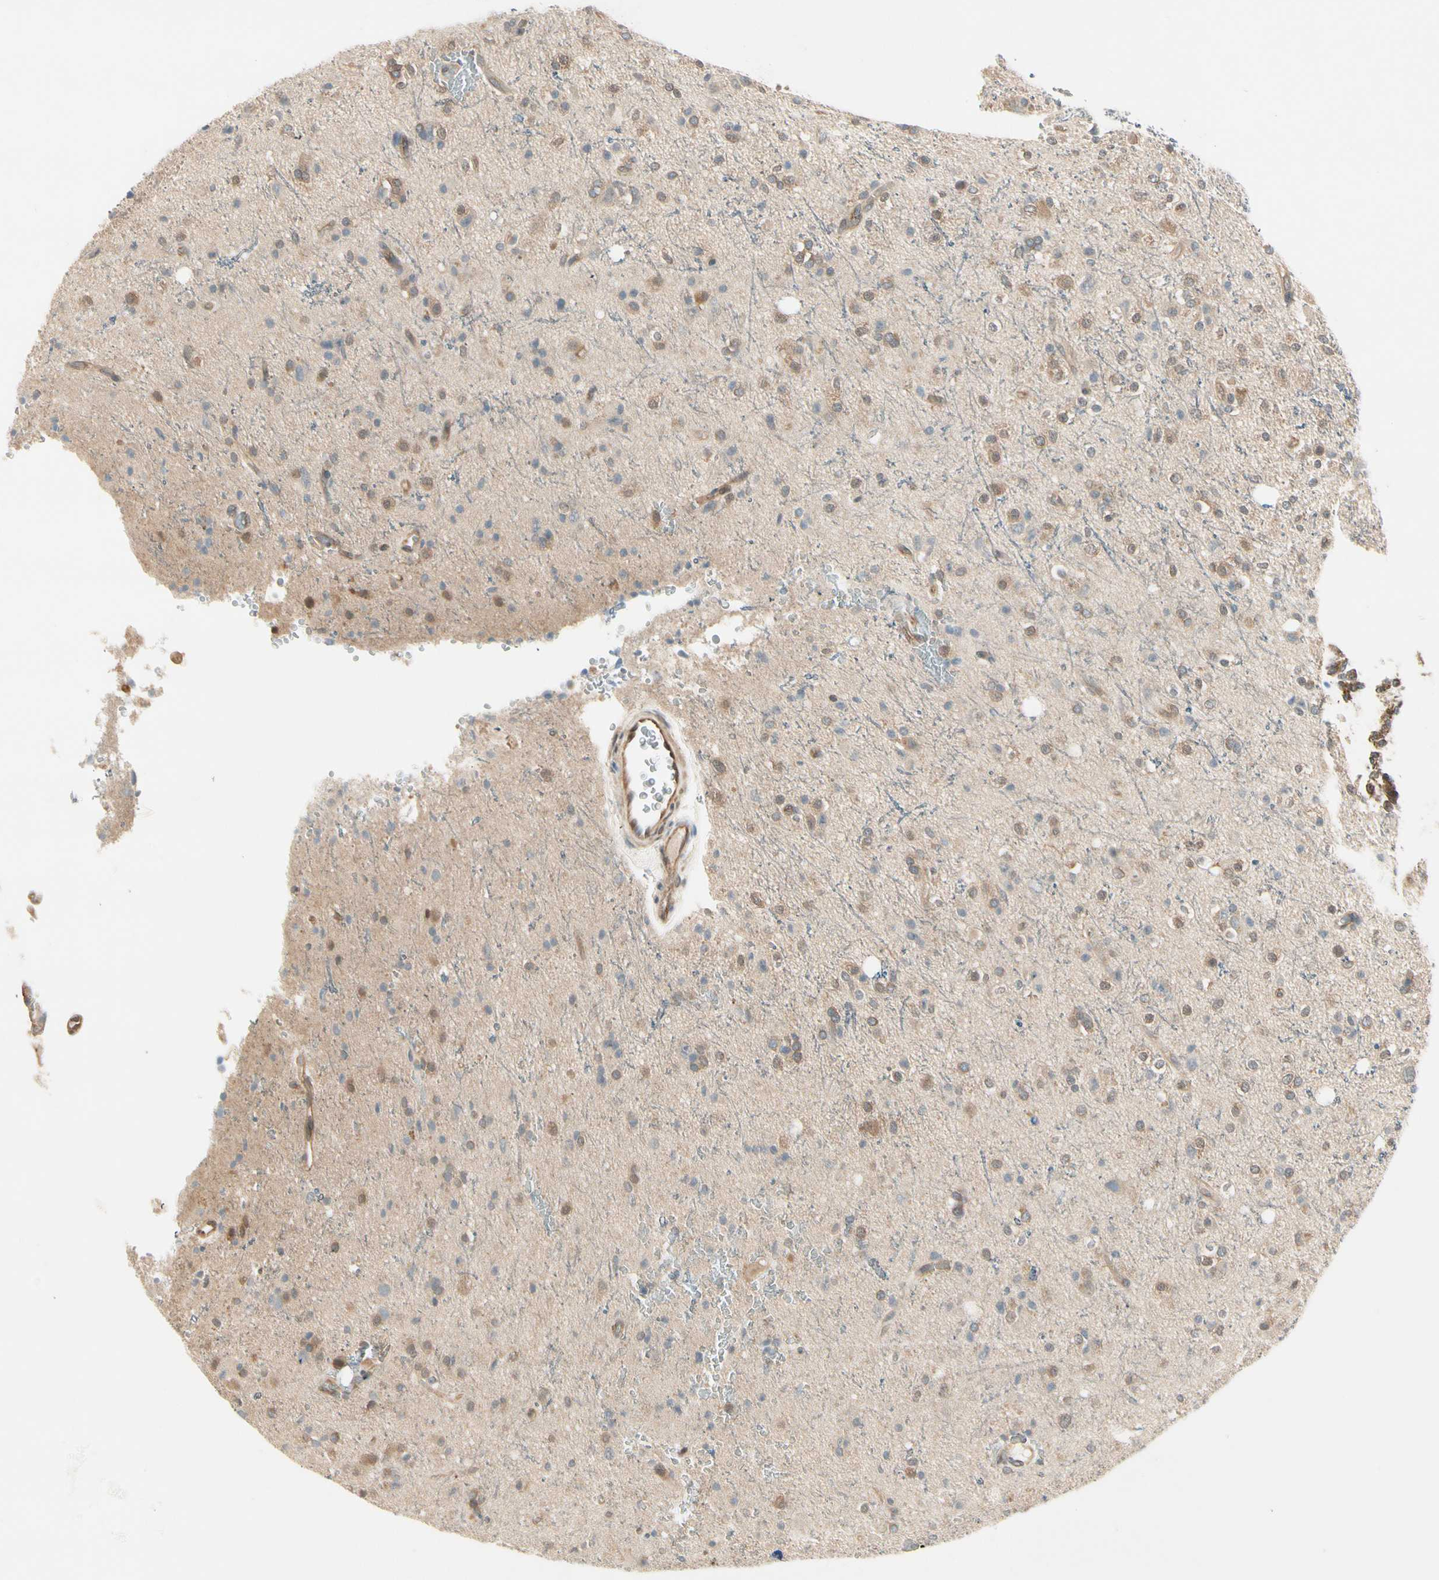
{"staining": {"intensity": "moderate", "quantity": "25%-75%", "location": "cytoplasmic/membranous"}, "tissue": "glioma", "cell_type": "Tumor cells", "image_type": "cancer", "snomed": [{"axis": "morphology", "description": "Glioma, malignant, High grade"}, {"axis": "topography", "description": "Brain"}], "caption": "A histopathology image of human glioma stained for a protein reveals moderate cytoplasmic/membranous brown staining in tumor cells.", "gene": "OXSR1", "patient": {"sex": "male", "age": 47}}